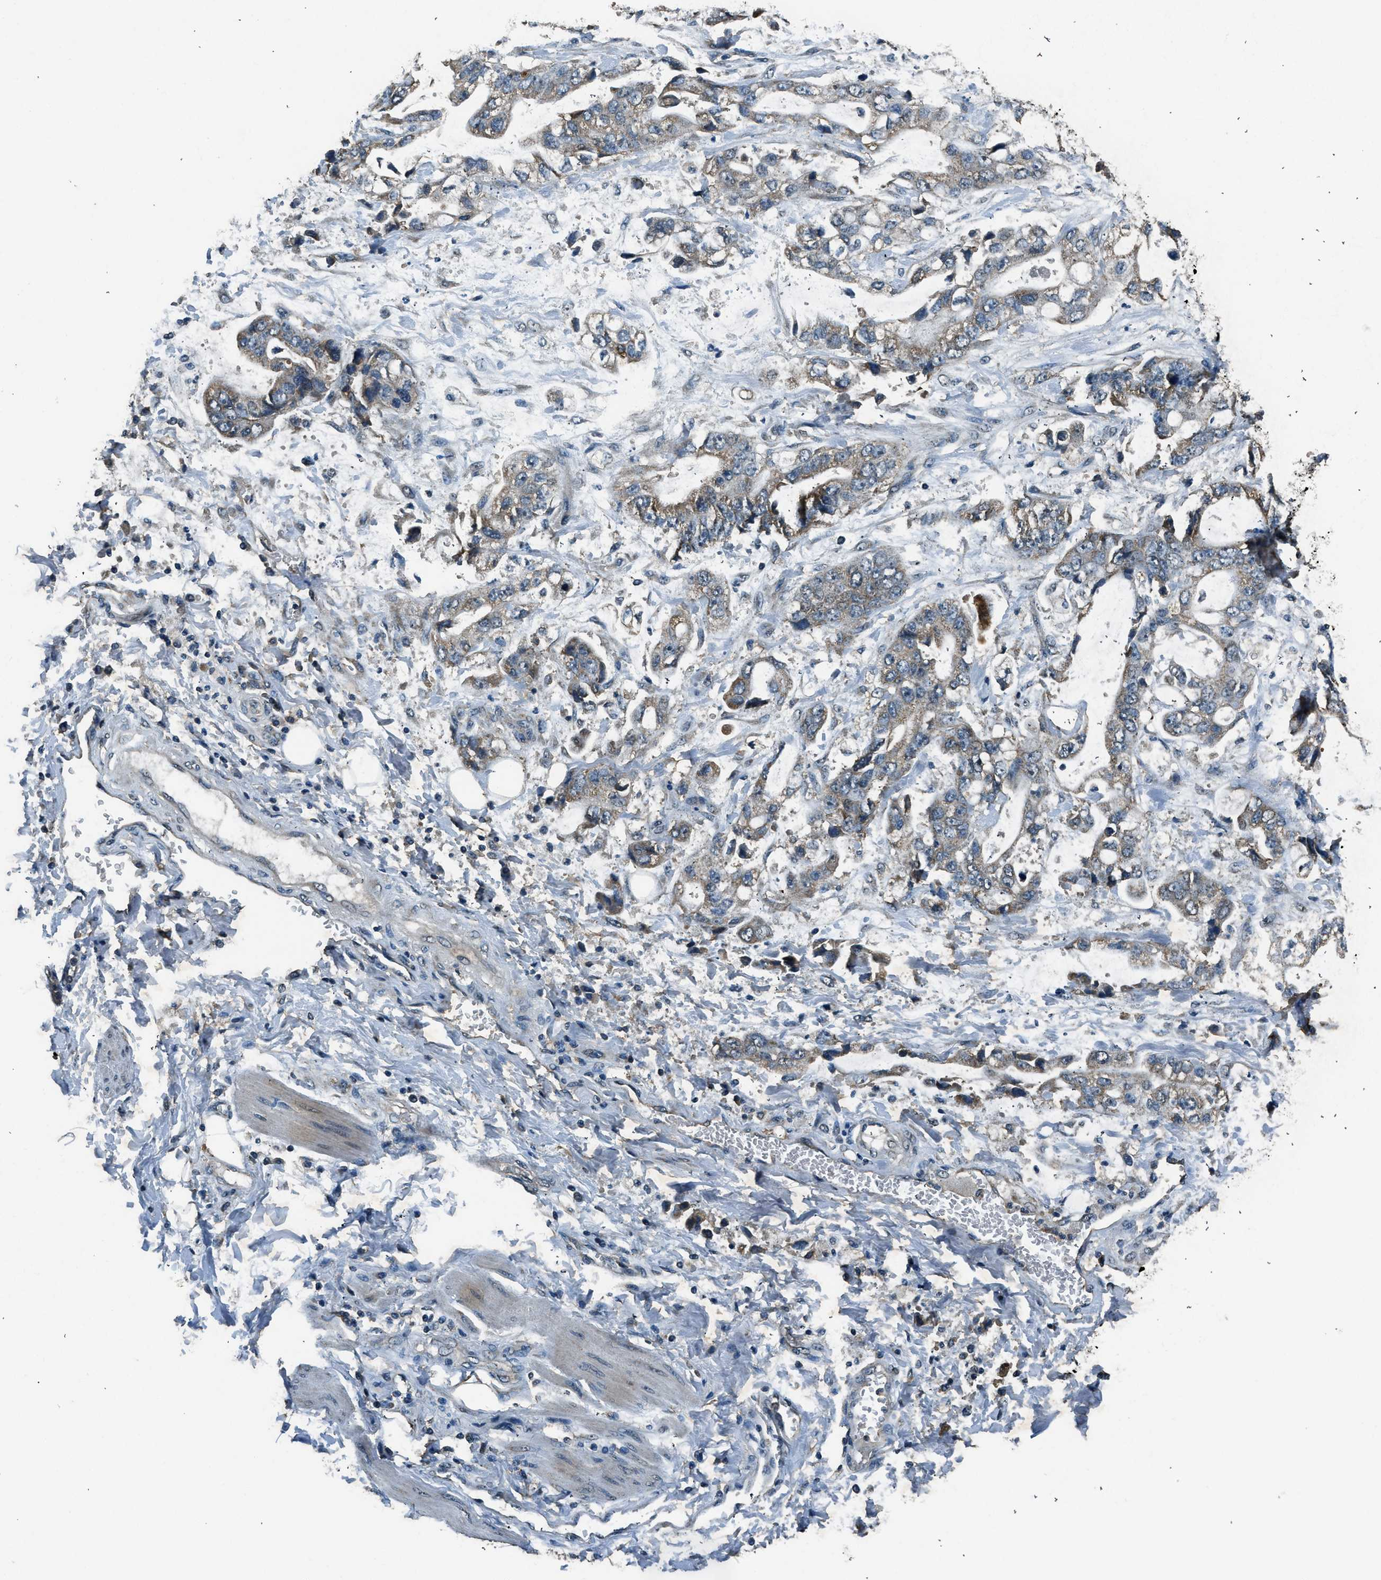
{"staining": {"intensity": "weak", "quantity": "25%-75%", "location": "cytoplasmic/membranous"}, "tissue": "stomach cancer", "cell_type": "Tumor cells", "image_type": "cancer", "snomed": [{"axis": "morphology", "description": "Normal tissue, NOS"}, {"axis": "morphology", "description": "Adenocarcinoma, NOS"}, {"axis": "topography", "description": "Stomach"}], "caption": "Immunohistochemical staining of stomach cancer (adenocarcinoma) demonstrates weak cytoplasmic/membranous protein staining in about 25%-75% of tumor cells.", "gene": "SALL3", "patient": {"sex": "male", "age": 62}}